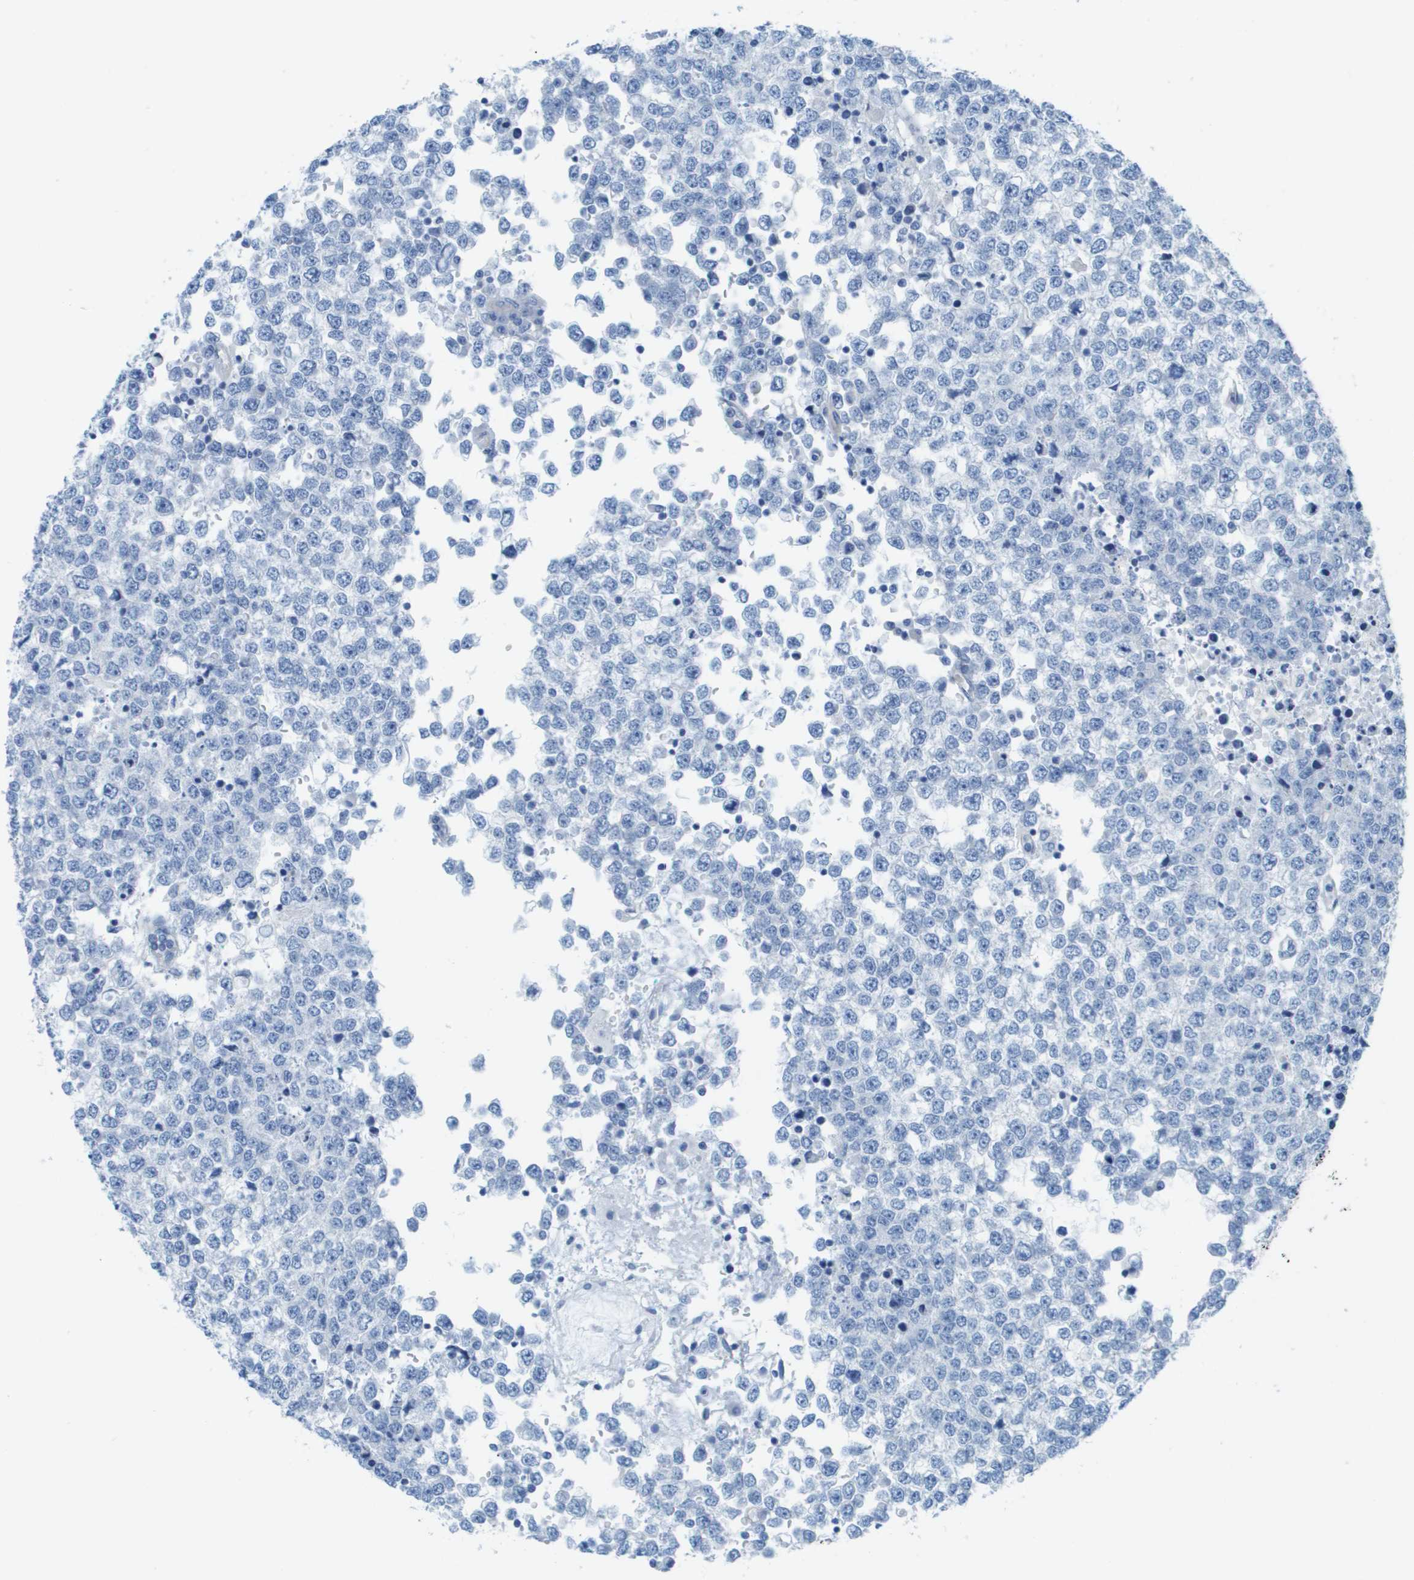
{"staining": {"intensity": "negative", "quantity": "none", "location": "none"}, "tissue": "testis cancer", "cell_type": "Tumor cells", "image_type": "cancer", "snomed": [{"axis": "morphology", "description": "Seminoma, NOS"}, {"axis": "topography", "description": "Testis"}], "caption": "Tumor cells are negative for brown protein staining in testis cancer (seminoma).", "gene": "CD46", "patient": {"sex": "male", "age": 65}}